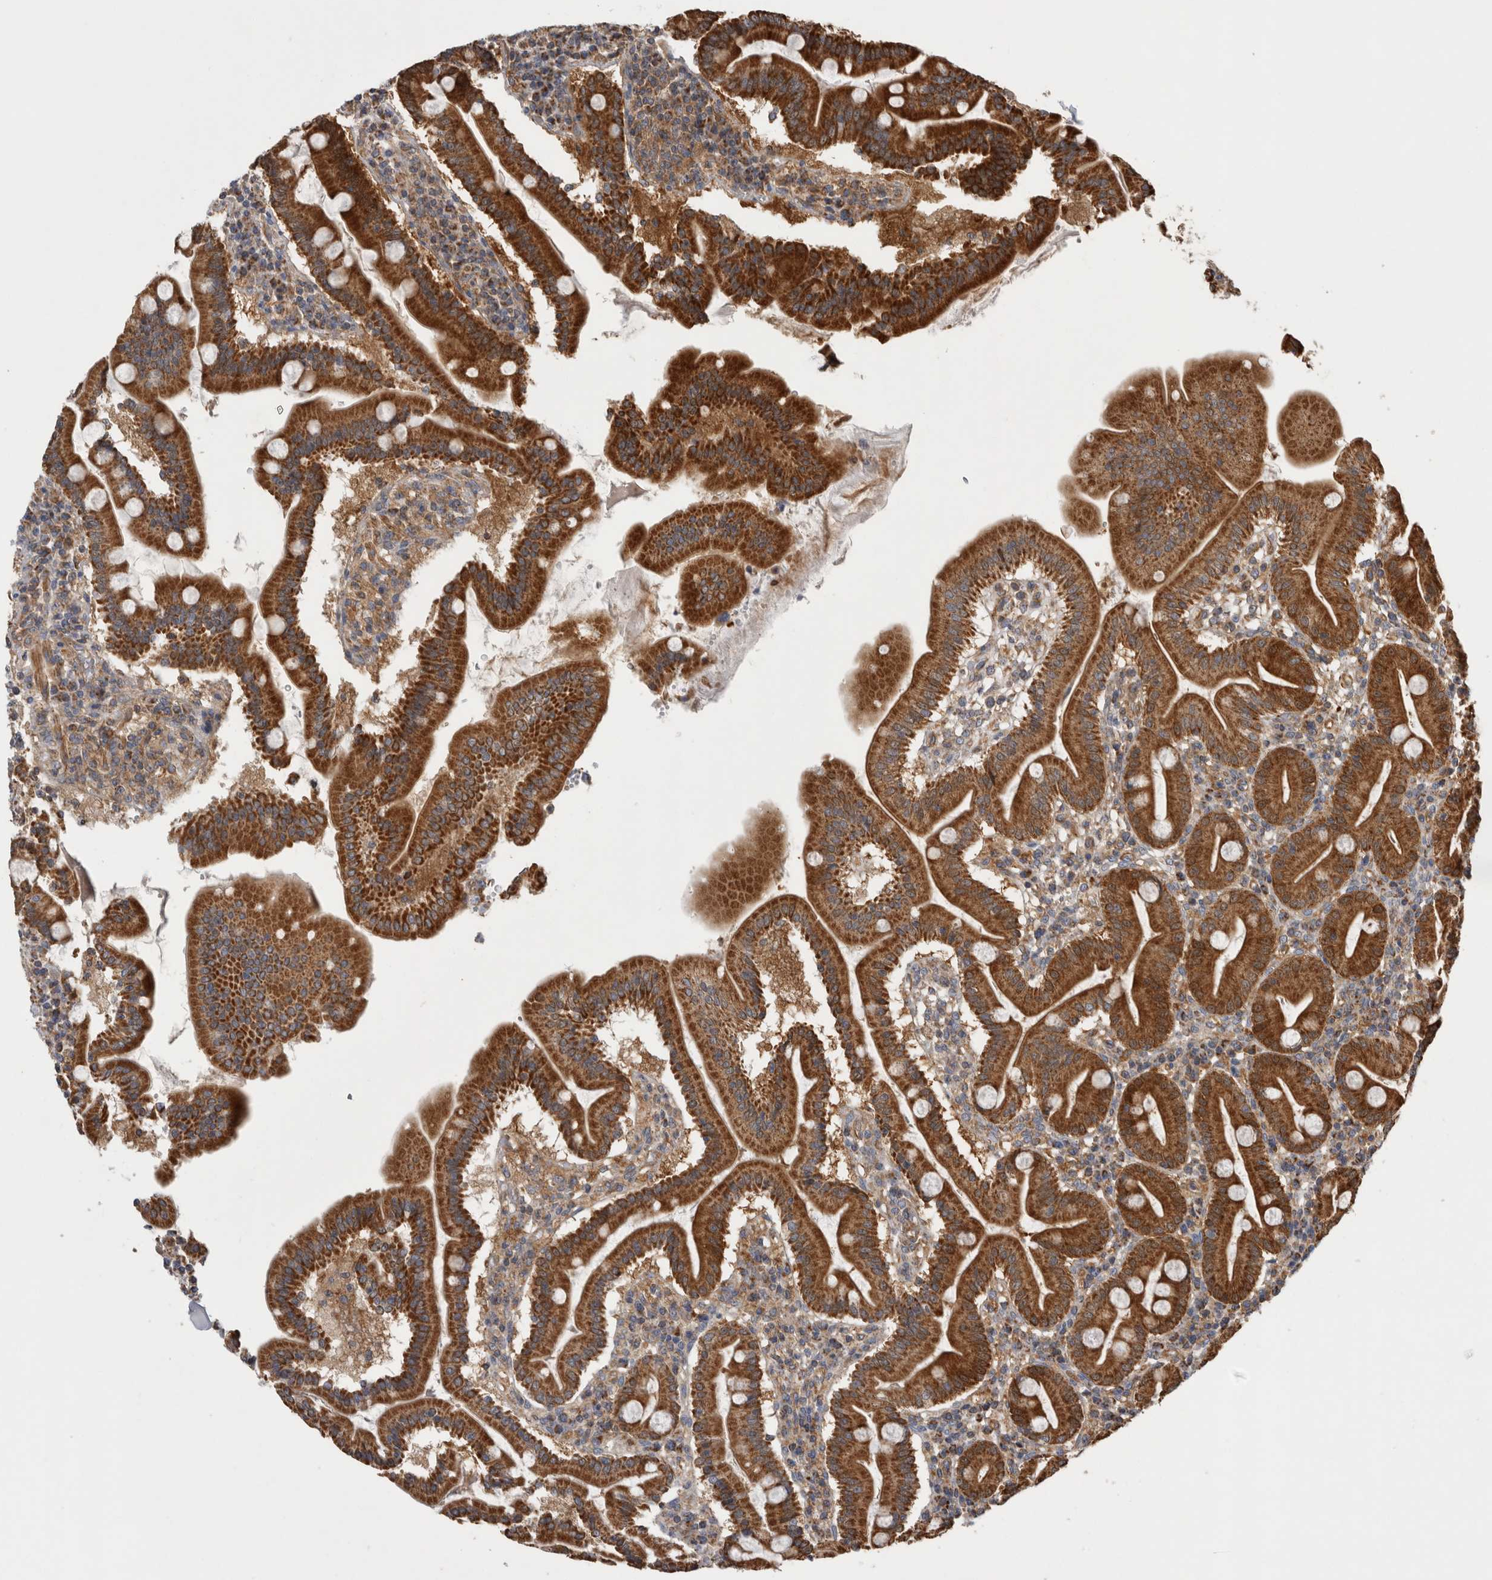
{"staining": {"intensity": "strong", "quantity": ">75%", "location": "cytoplasmic/membranous"}, "tissue": "duodenum", "cell_type": "Glandular cells", "image_type": "normal", "snomed": [{"axis": "morphology", "description": "Normal tissue, NOS"}, {"axis": "topography", "description": "Duodenum"}], "caption": "This image displays IHC staining of normal duodenum, with high strong cytoplasmic/membranous staining in about >75% of glandular cells.", "gene": "SFXN2", "patient": {"sex": "male", "age": 50}}